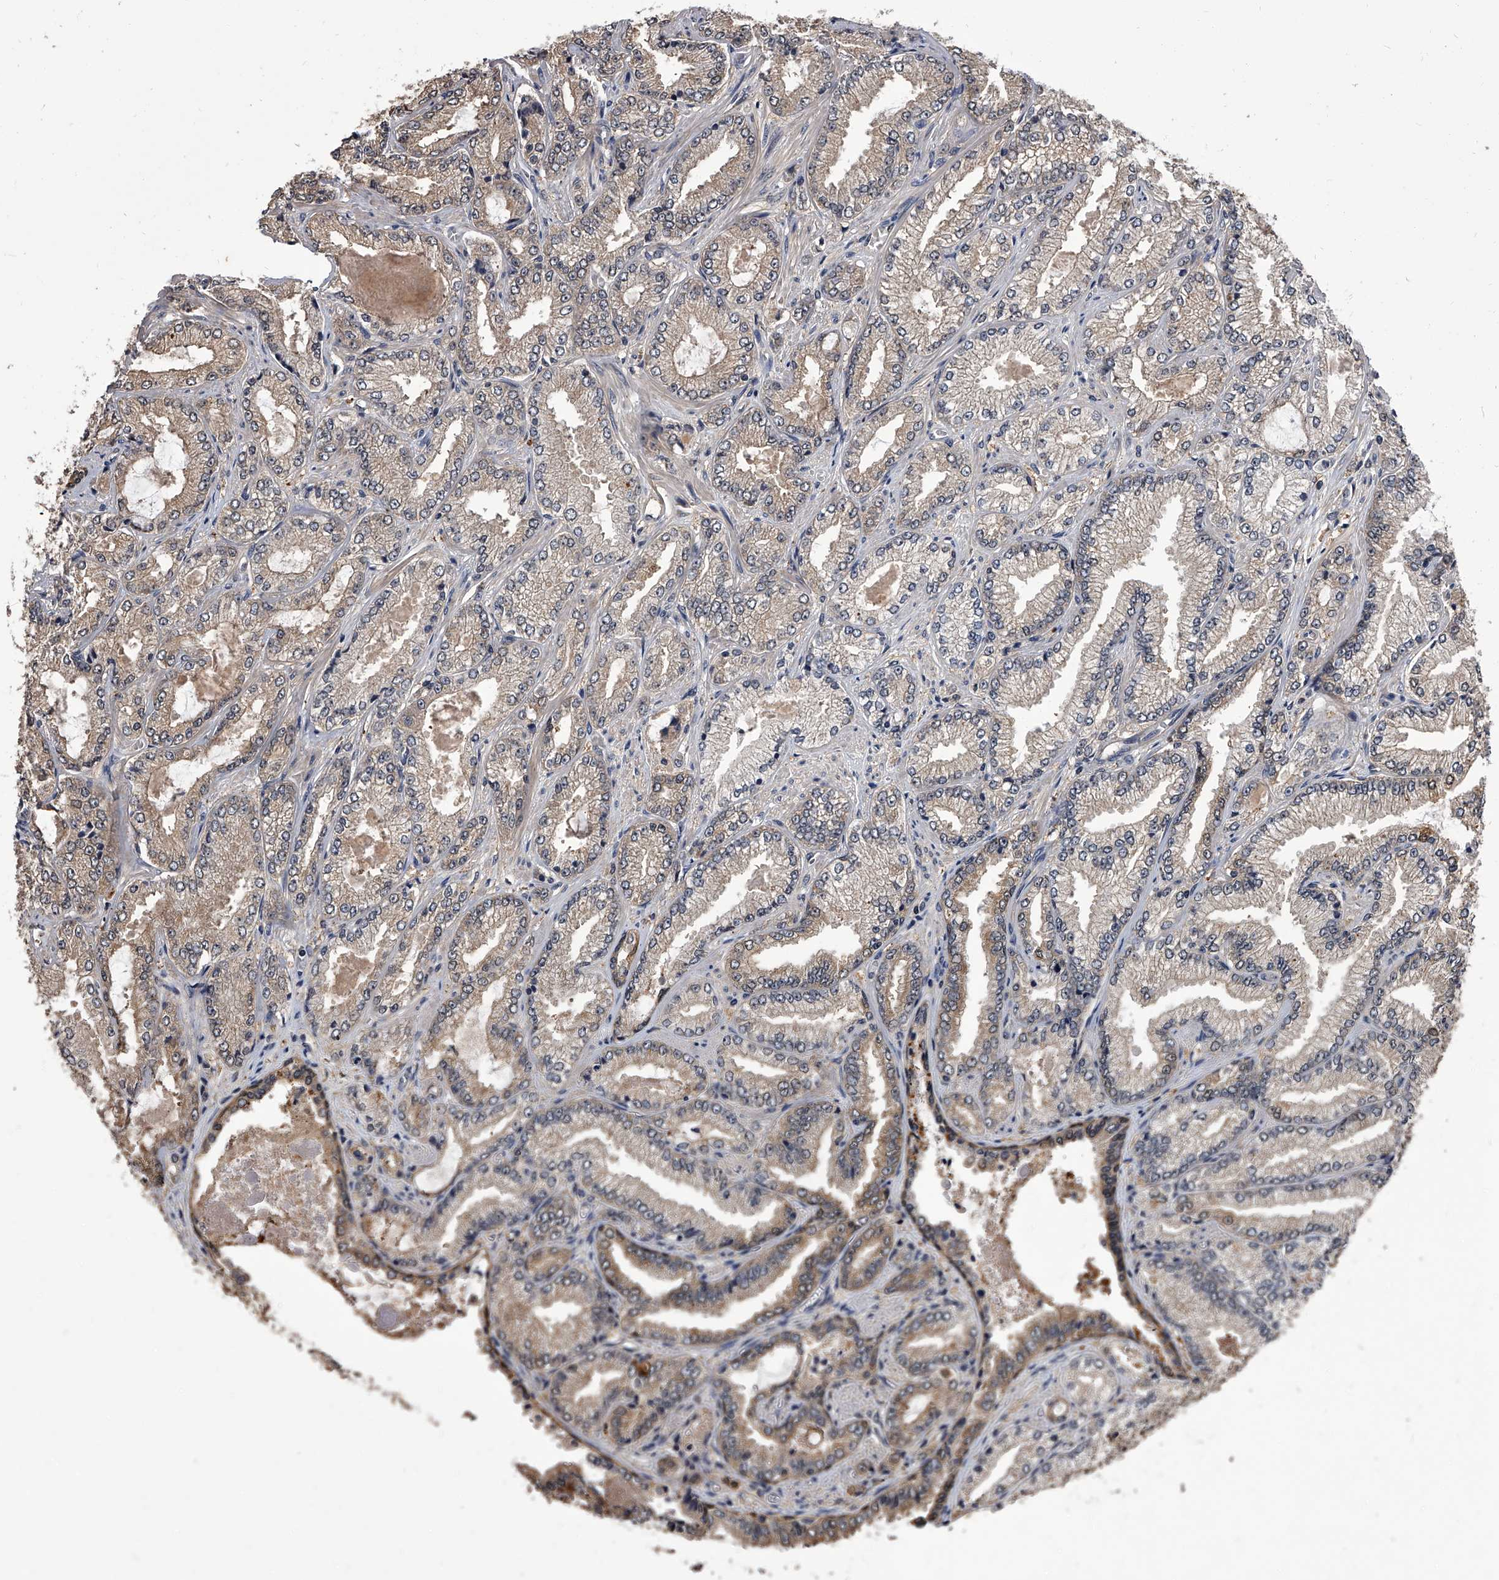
{"staining": {"intensity": "weak", "quantity": "25%-75%", "location": "cytoplasmic/membranous"}, "tissue": "prostate cancer", "cell_type": "Tumor cells", "image_type": "cancer", "snomed": [{"axis": "morphology", "description": "Adenocarcinoma, High grade"}, {"axis": "topography", "description": "Prostate"}], "caption": "The micrograph displays immunohistochemical staining of high-grade adenocarcinoma (prostate). There is weak cytoplasmic/membranous positivity is present in approximately 25%-75% of tumor cells.", "gene": "SLC18B1", "patient": {"sex": "male", "age": 71}}